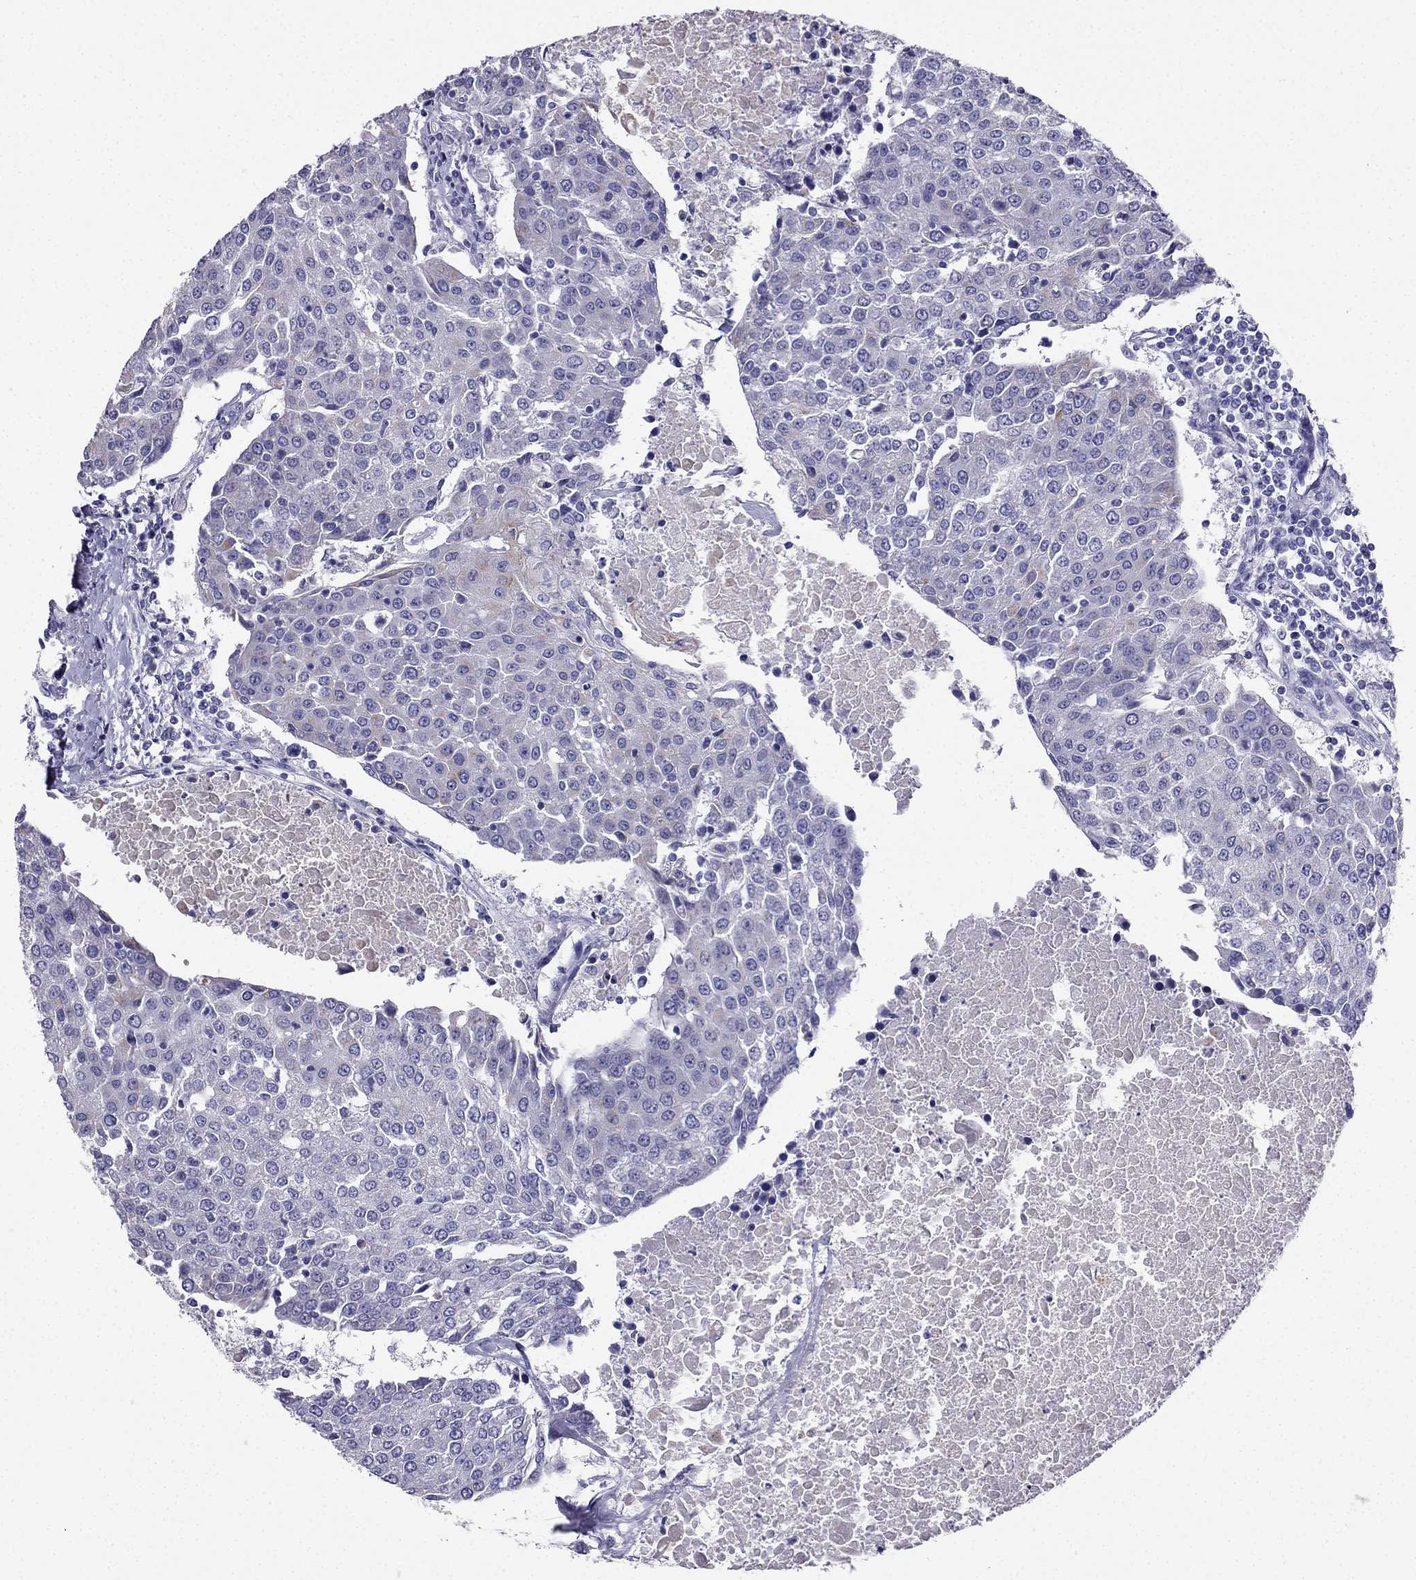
{"staining": {"intensity": "negative", "quantity": "none", "location": "none"}, "tissue": "urothelial cancer", "cell_type": "Tumor cells", "image_type": "cancer", "snomed": [{"axis": "morphology", "description": "Urothelial carcinoma, High grade"}, {"axis": "topography", "description": "Urinary bladder"}], "caption": "Tumor cells are negative for protein expression in human high-grade urothelial carcinoma.", "gene": "PTH", "patient": {"sex": "female", "age": 85}}